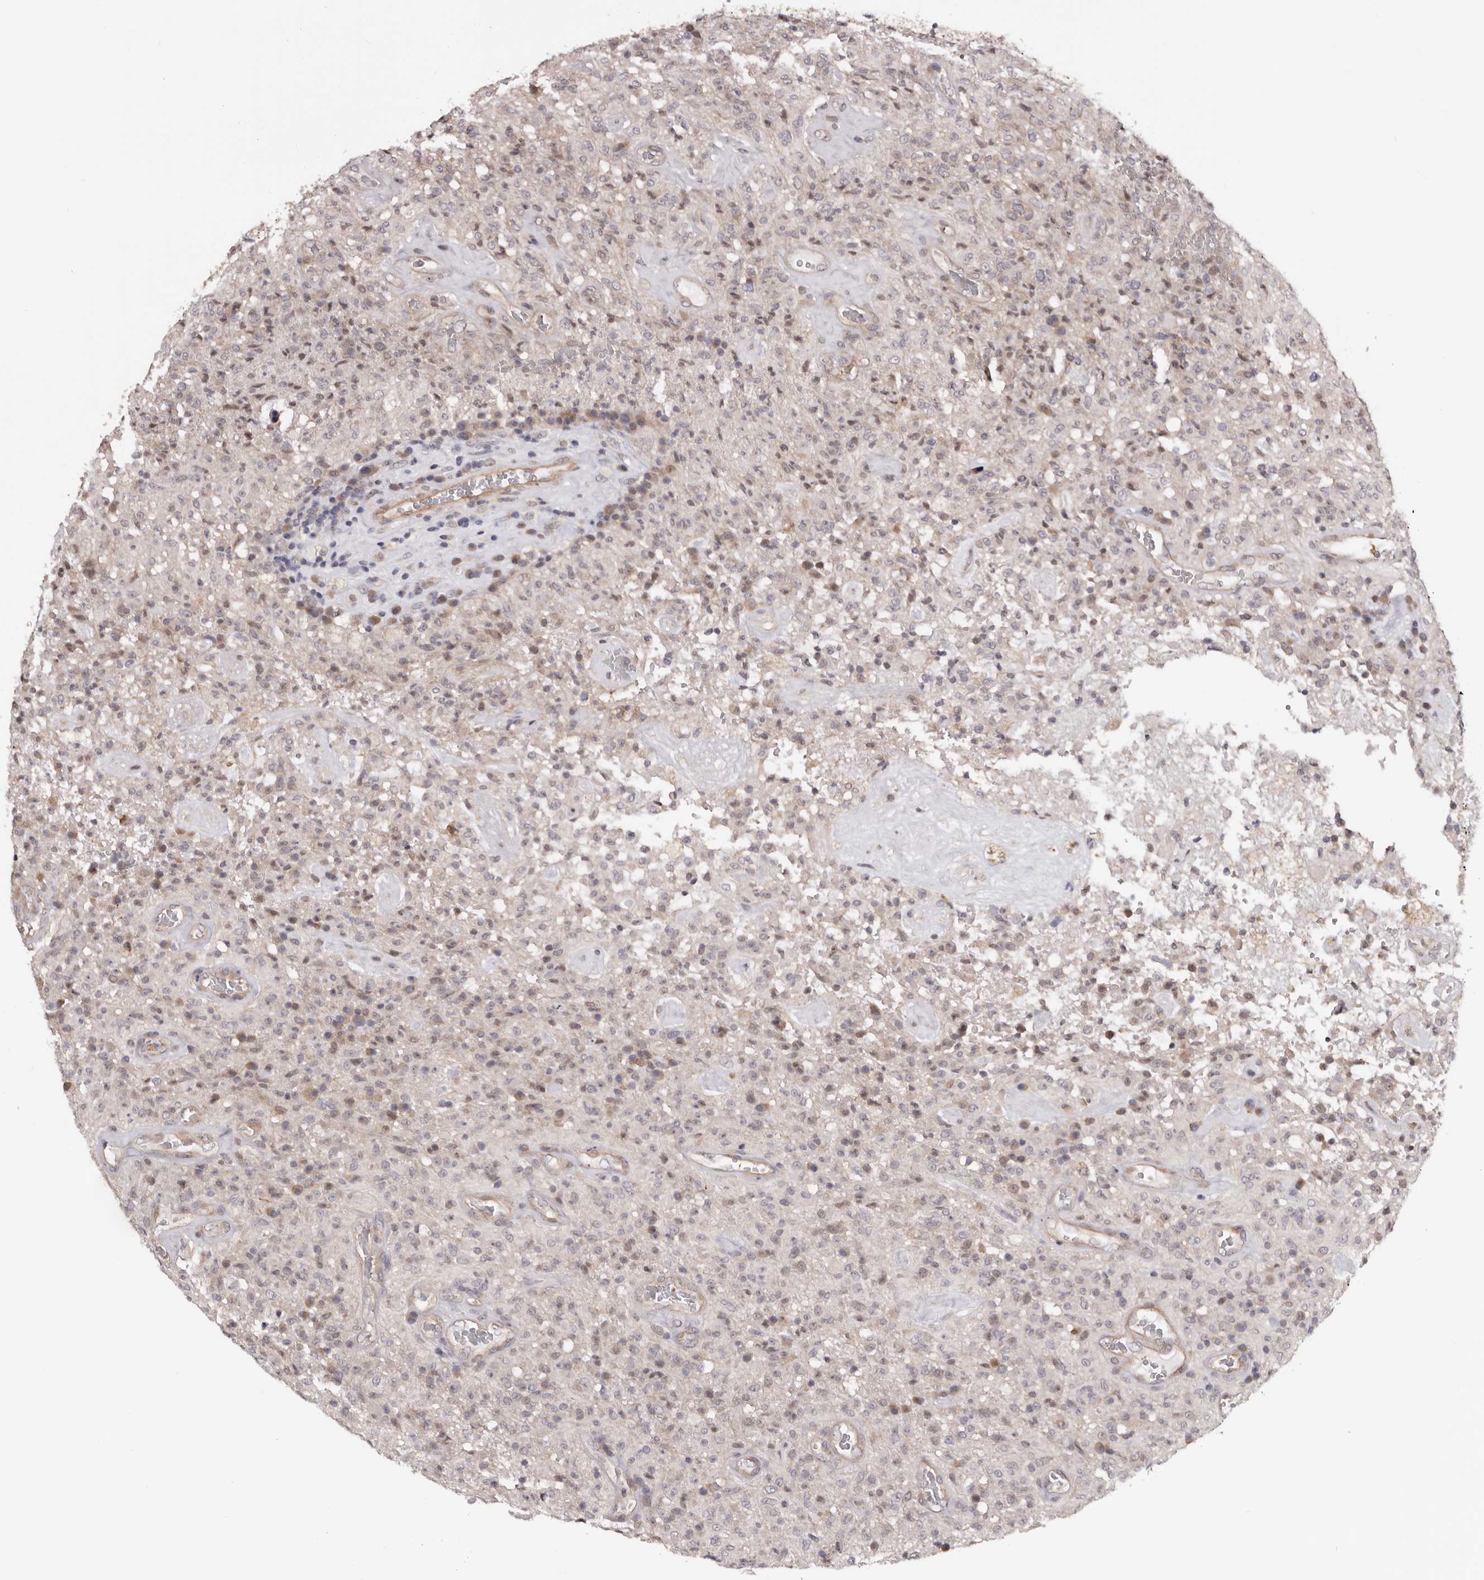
{"staining": {"intensity": "negative", "quantity": "none", "location": "none"}, "tissue": "glioma", "cell_type": "Tumor cells", "image_type": "cancer", "snomed": [{"axis": "morphology", "description": "Glioma, malignant, High grade"}, {"axis": "topography", "description": "Brain"}], "caption": "Tumor cells are negative for brown protein staining in glioma.", "gene": "NOL12", "patient": {"sex": "female", "age": 57}}